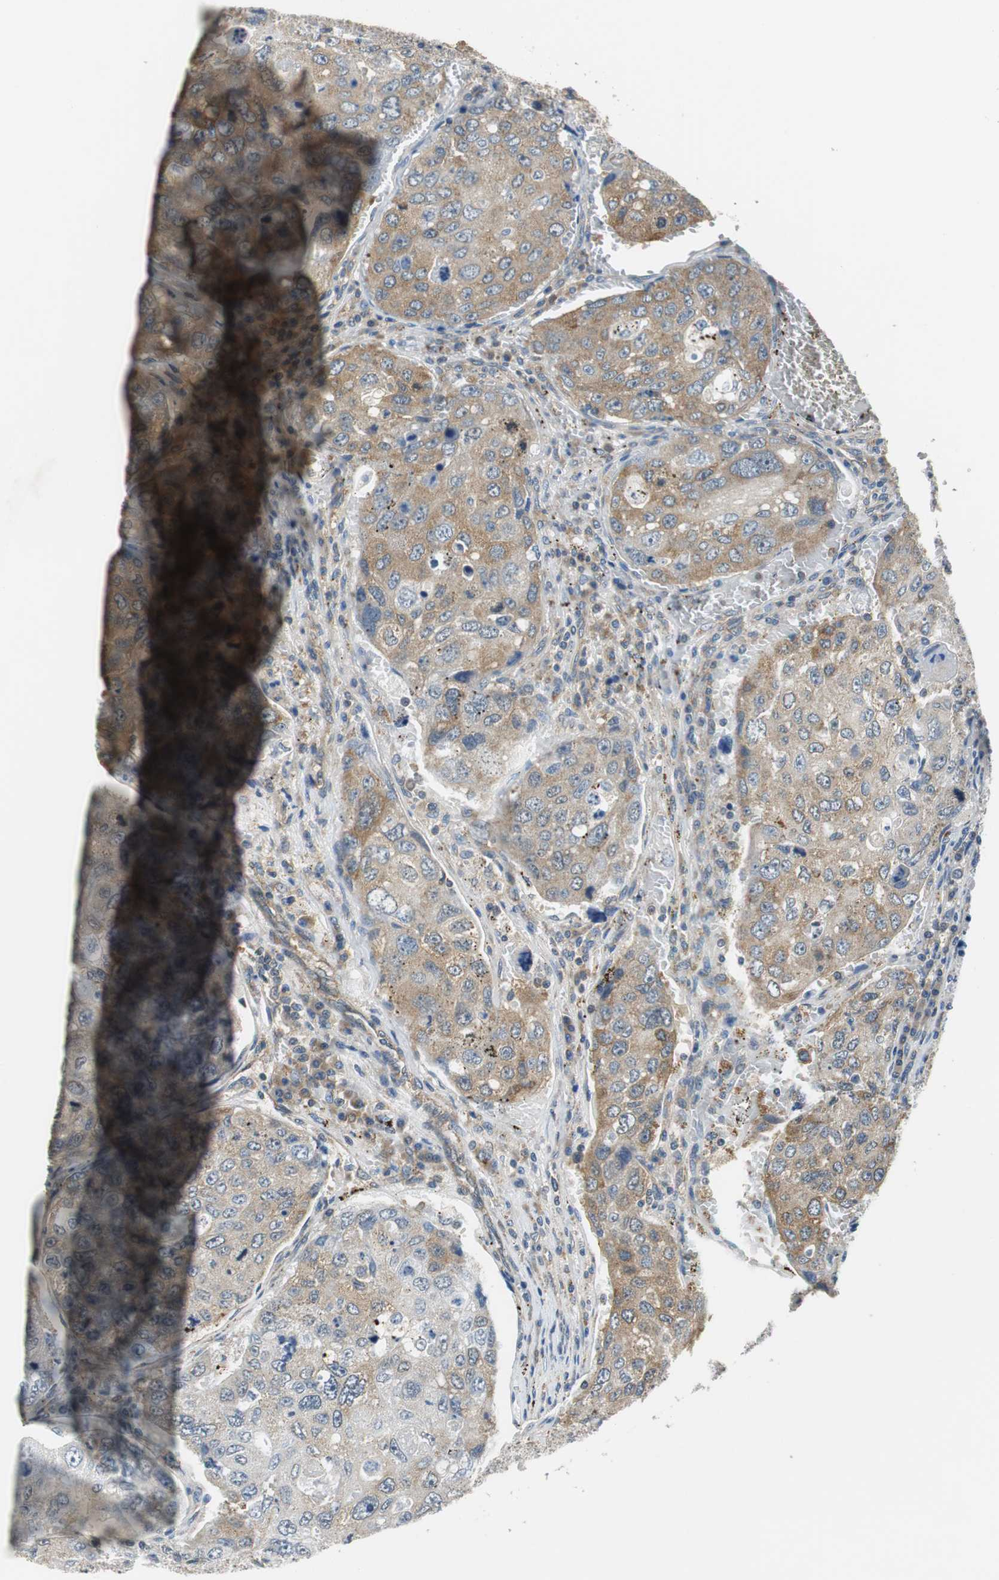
{"staining": {"intensity": "moderate", "quantity": ">75%", "location": "cytoplasmic/membranous"}, "tissue": "urothelial cancer", "cell_type": "Tumor cells", "image_type": "cancer", "snomed": [{"axis": "morphology", "description": "Urothelial carcinoma, High grade"}, {"axis": "topography", "description": "Lymph node"}, {"axis": "topography", "description": "Urinary bladder"}], "caption": "A photomicrograph showing moderate cytoplasmic/membranous staining in approximately >75% of tumor cells in urothelial cancer, as visualized by brown immunohistochemical staining.", "gene": "CNOT3", "patient": {"sex": "male", "age": 51}}